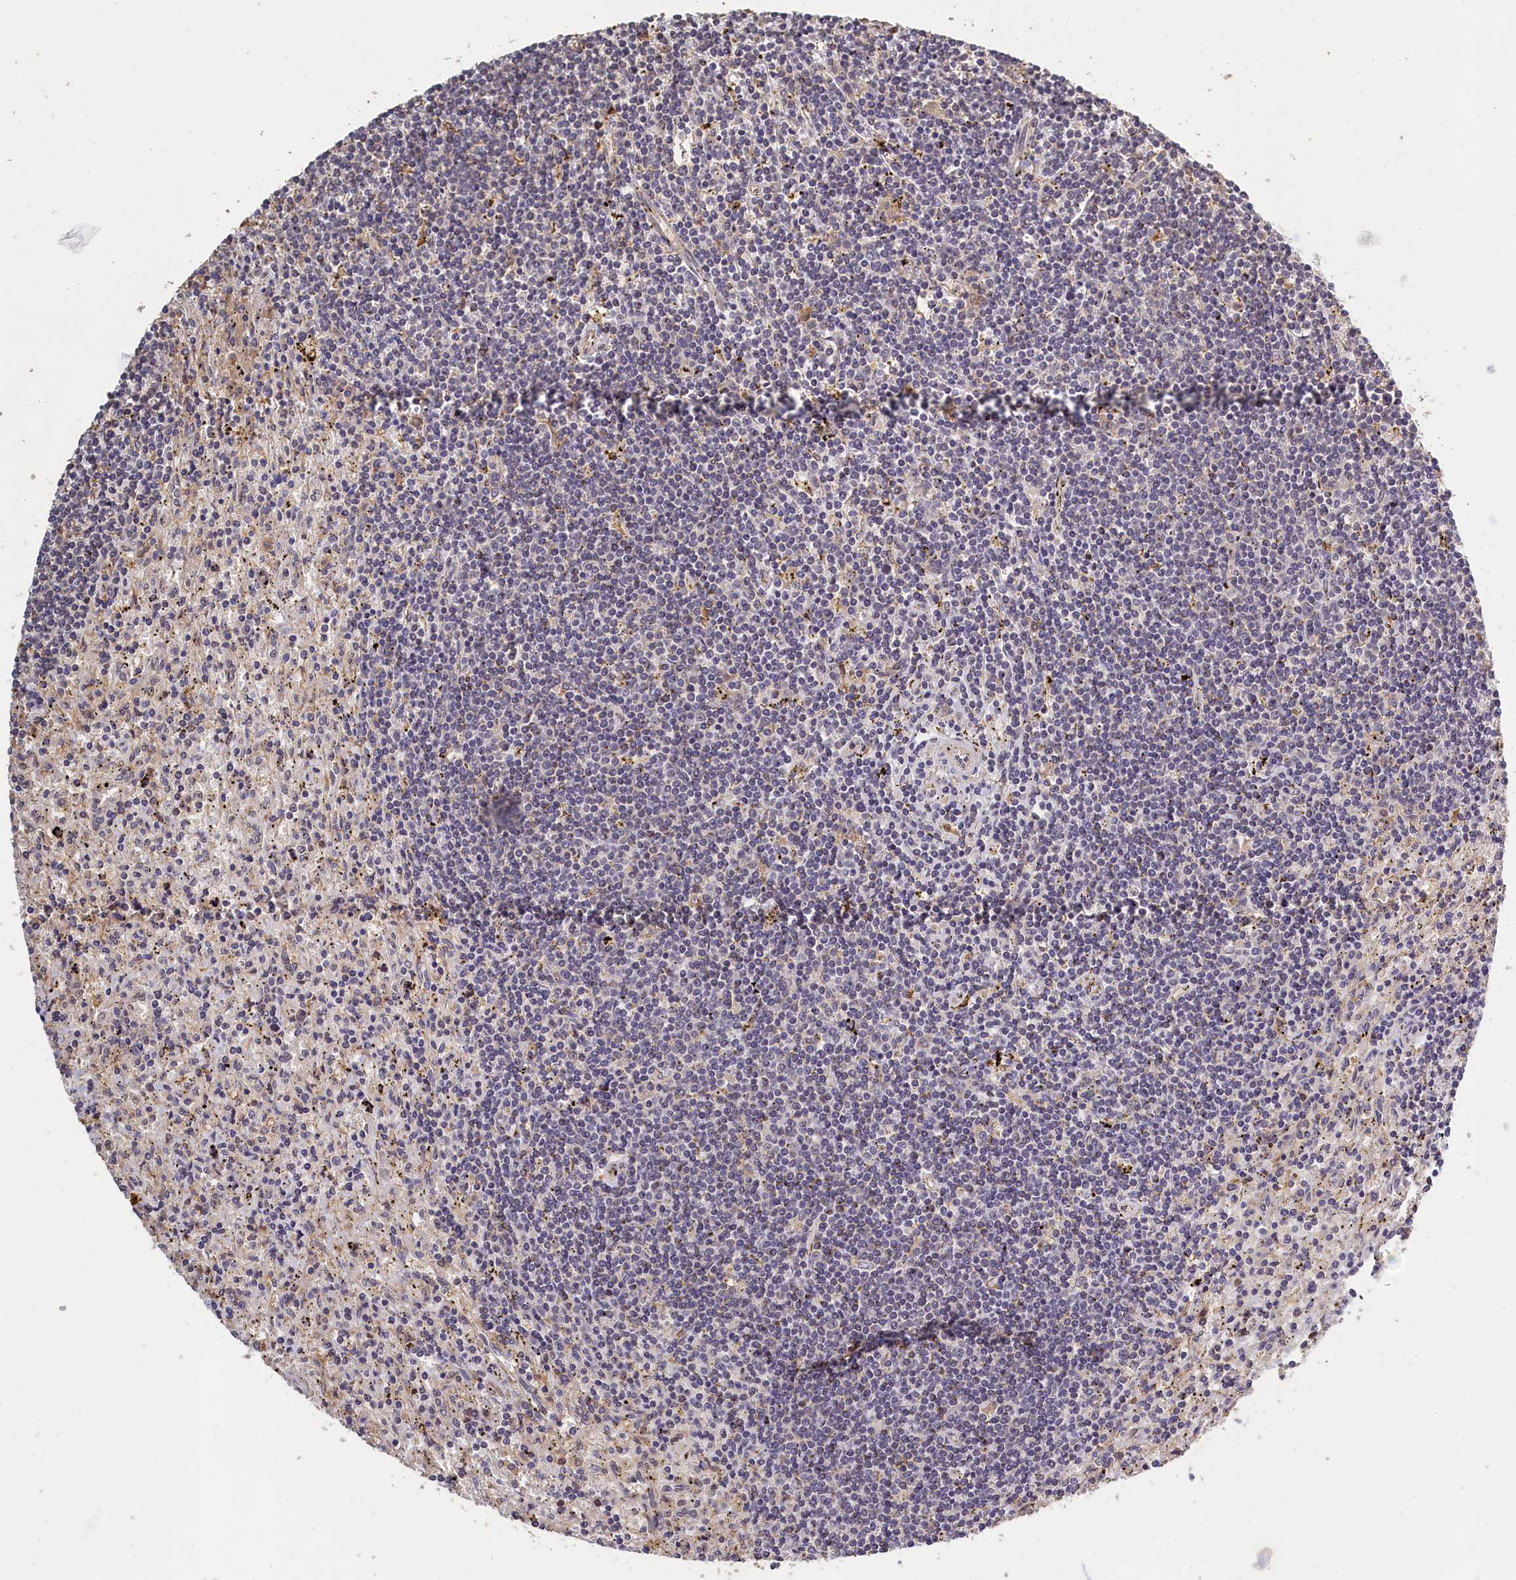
{"staining": {"intensity": "negative", "quantity": "none", "location": "none"}, "tissue": "lymphoma", "cell_type": "Tumor cells", "image_type": "cancer", "snomed": [{"axis": "morphology", "description": "Malignant lymphoma, non-Hodgkin's type, Low grade"}, {"axis": "topography", "description": "Spleen"}], "caption": "This is an immunohistochemistry photomicrograph of human lymphoma. There is no positivity in tumor cells.", "gene": "UCHL3", "patient": {"sex": "male", "age": 76}}